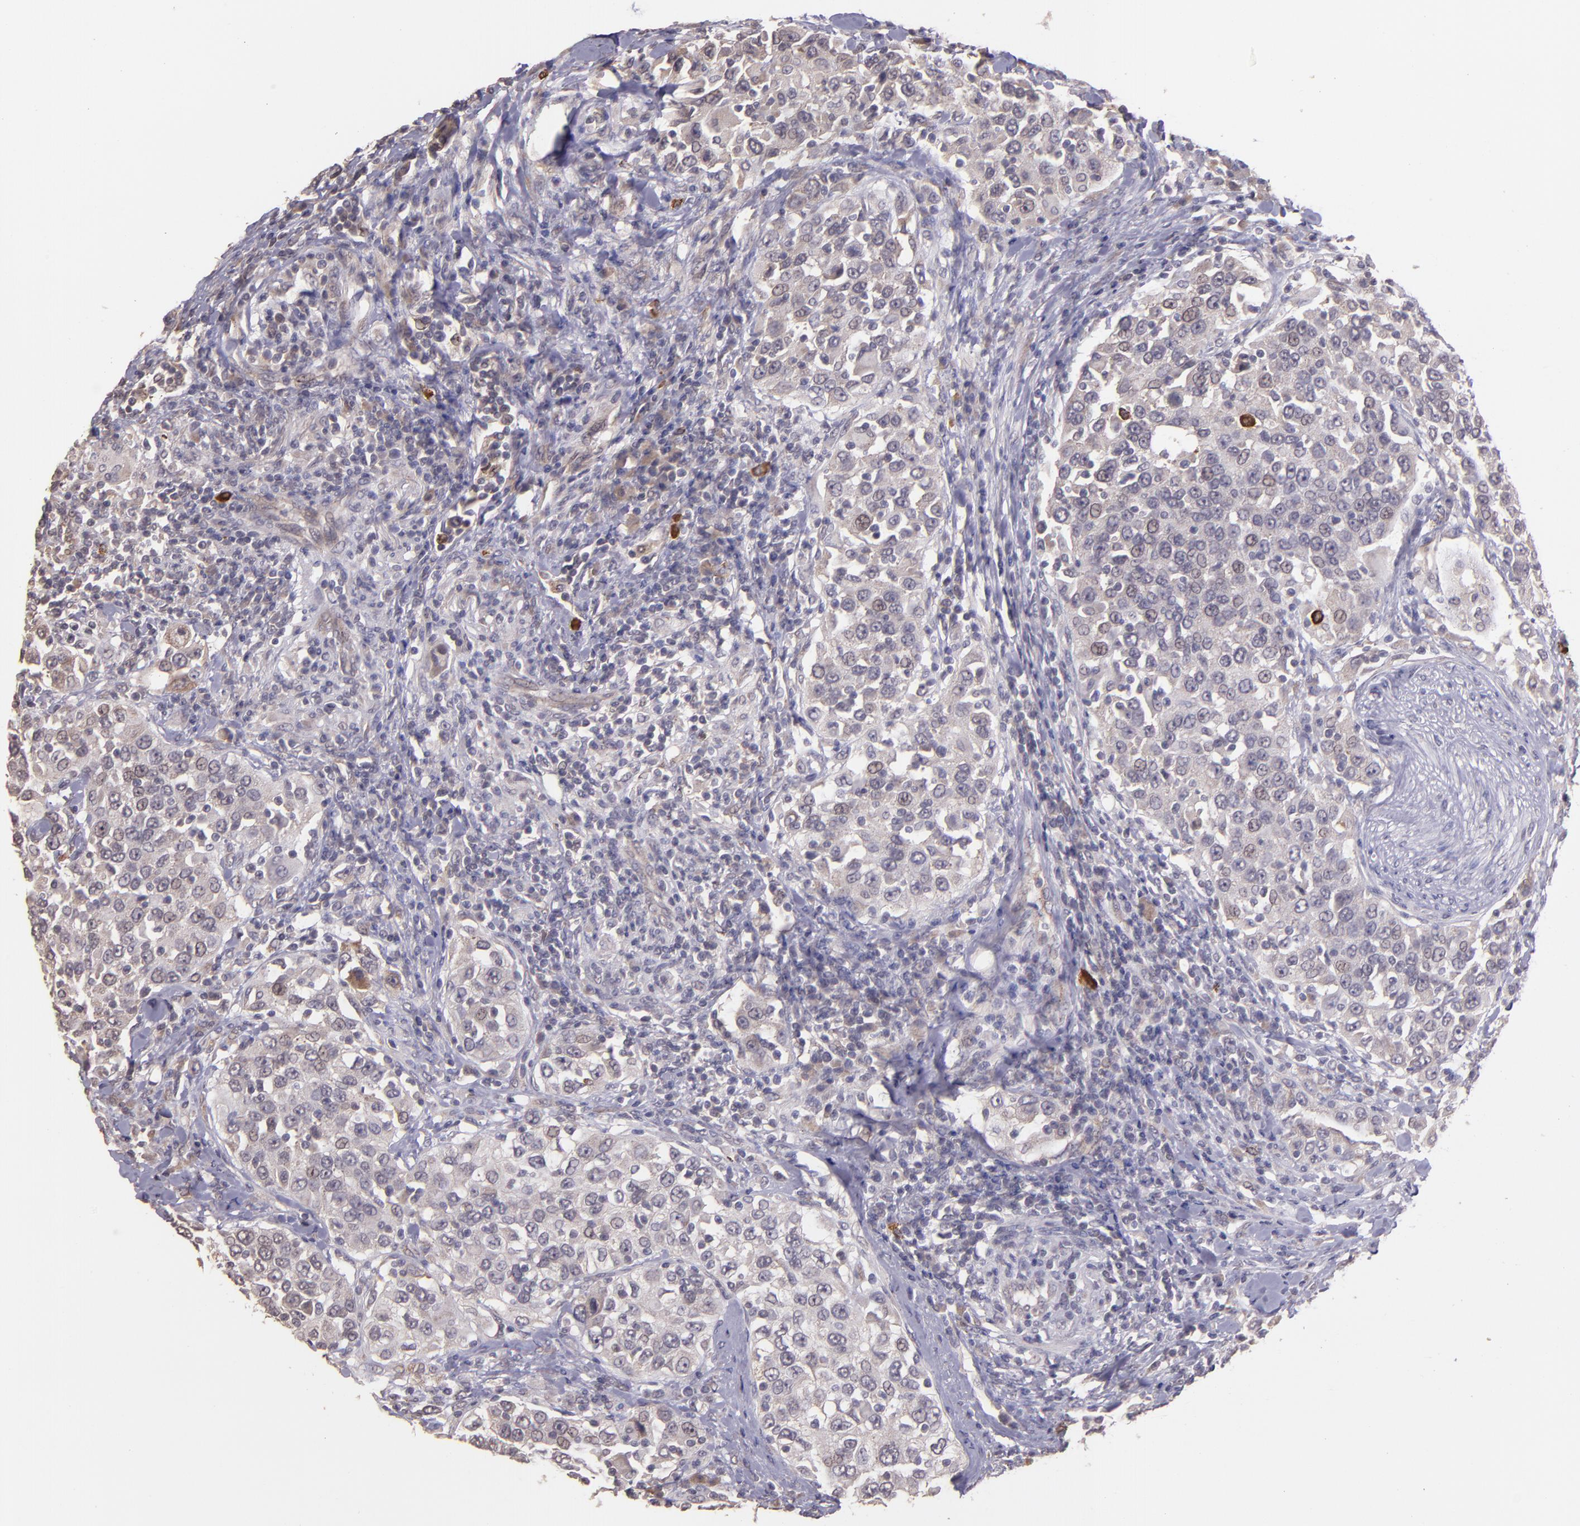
{"staining": {"intensity": "negative", "quantity": "none", "location": "none"}, "tissue": "urothelial cancer", "cell_type": "Tumor cells", "image_type": "cancer", "snomed": [{"axis": "morphology", "description": "Urothelial carcinoma, High grade"}, {"axis": "topography", "description": "Urinary bladder"}], "caption": "A histopathology image of urothelial carcinoma (high-grade) stained for a protein demonstrates no brown staining in tumor cells. (DAB (3,3'-diaminobenzidine) IHC, high magnification).", "gene": "TAF7L", "patient": {"sex": "female", "age": 80}}